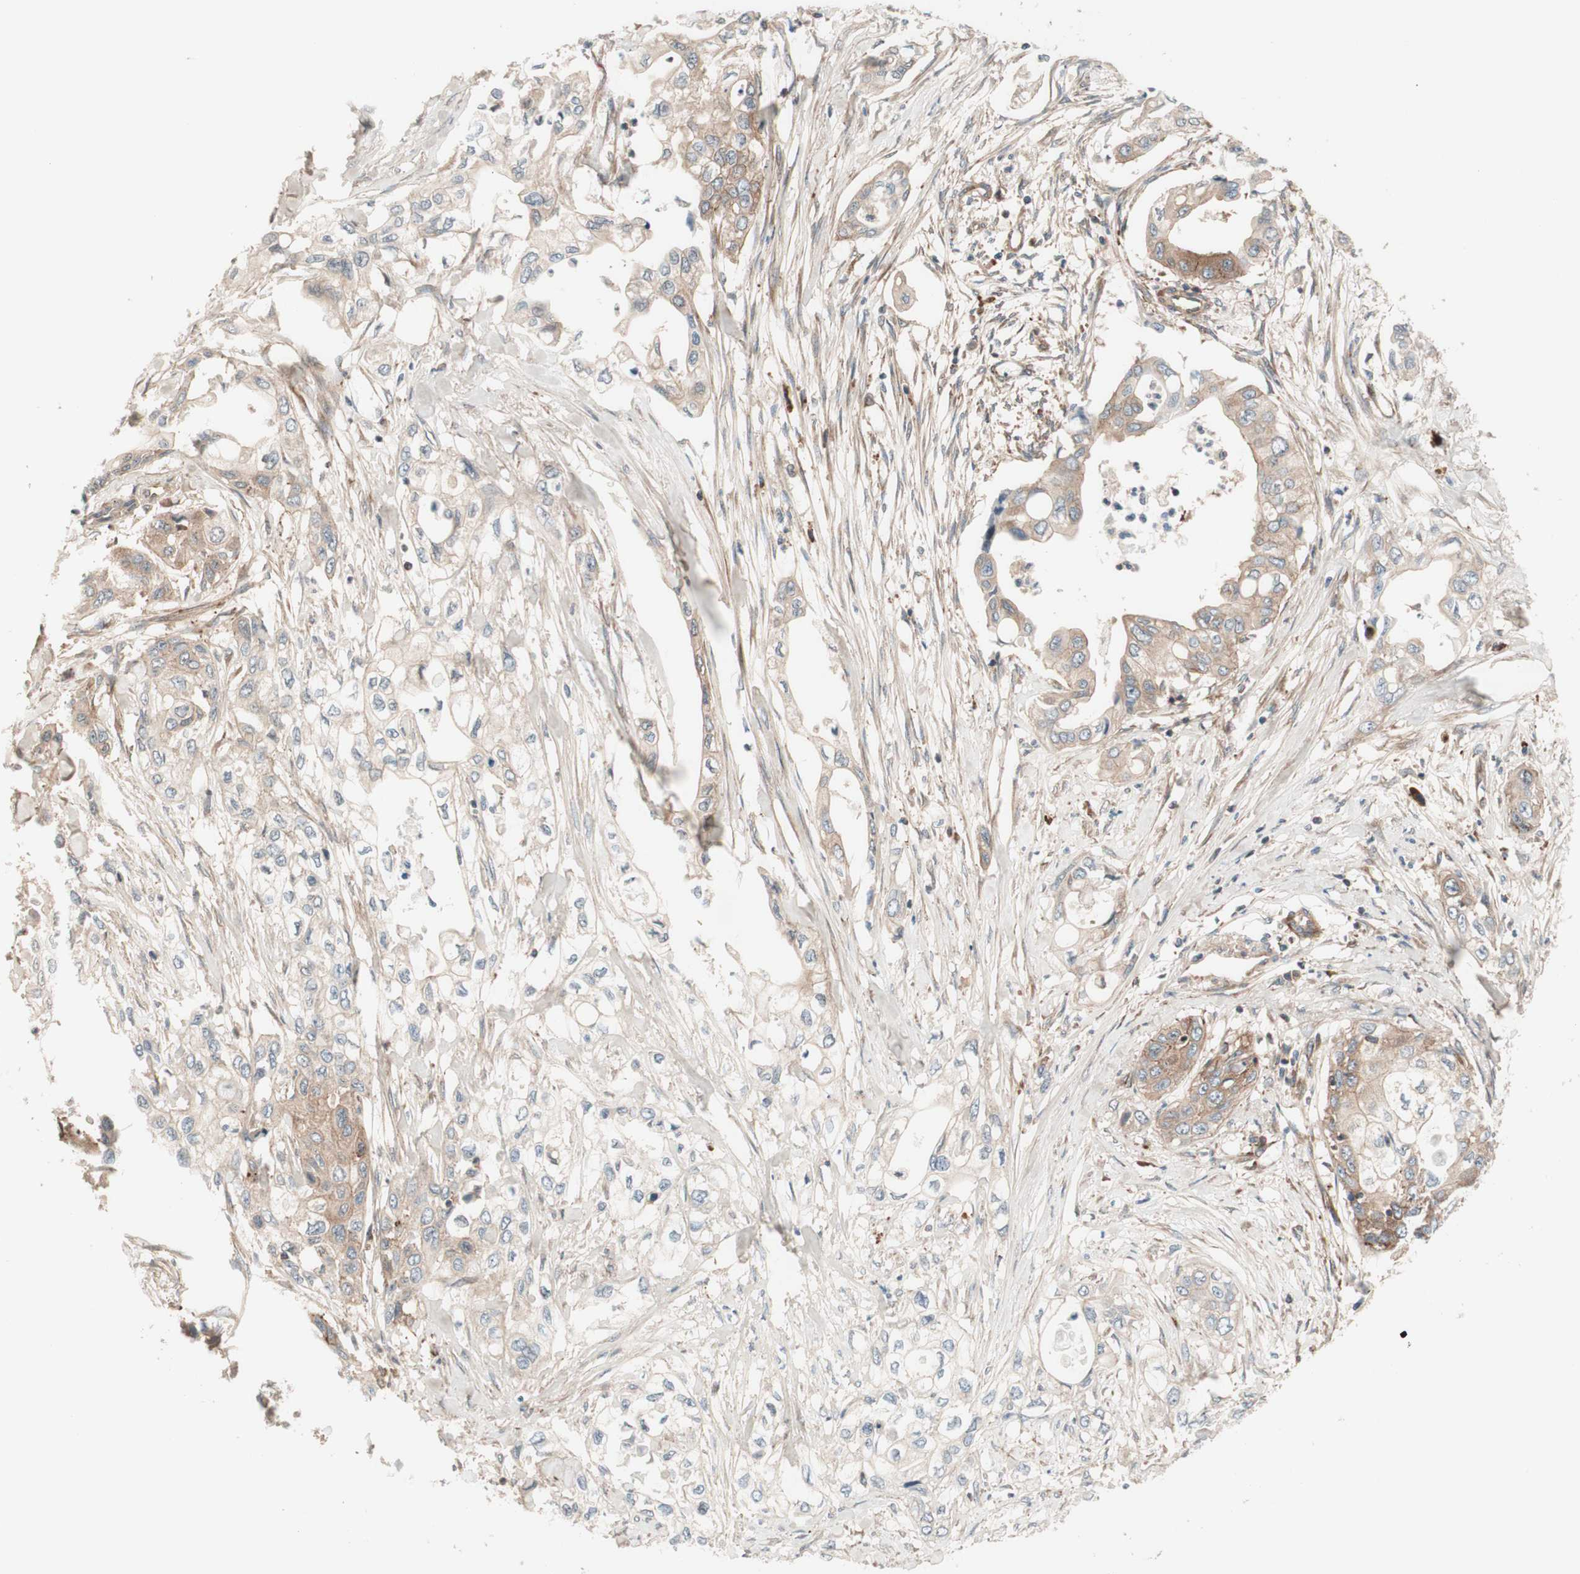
{"staining": {"intensity": "weak", "quantity": ">75%", "location": "cytoplasmic/membranous"}, "tissue": "pancreatic cancer", "cell_type": "Tumor cells", "image_type": "cancer", "snomed": [{"axis": "morphology", "description": "Adenocarcinoma, NOS"}, {"axis": "topography", "description": "Pancreas"}], "caption": "Immunohistochemical staining of pancreatic cancer (adenocarcinoma) reveals low levels of weak cytoplasmic/membranous positivity in about >75% of tumor cells.", "gene": "CCN4", "patient": {"sex": "female", "age": 70}}